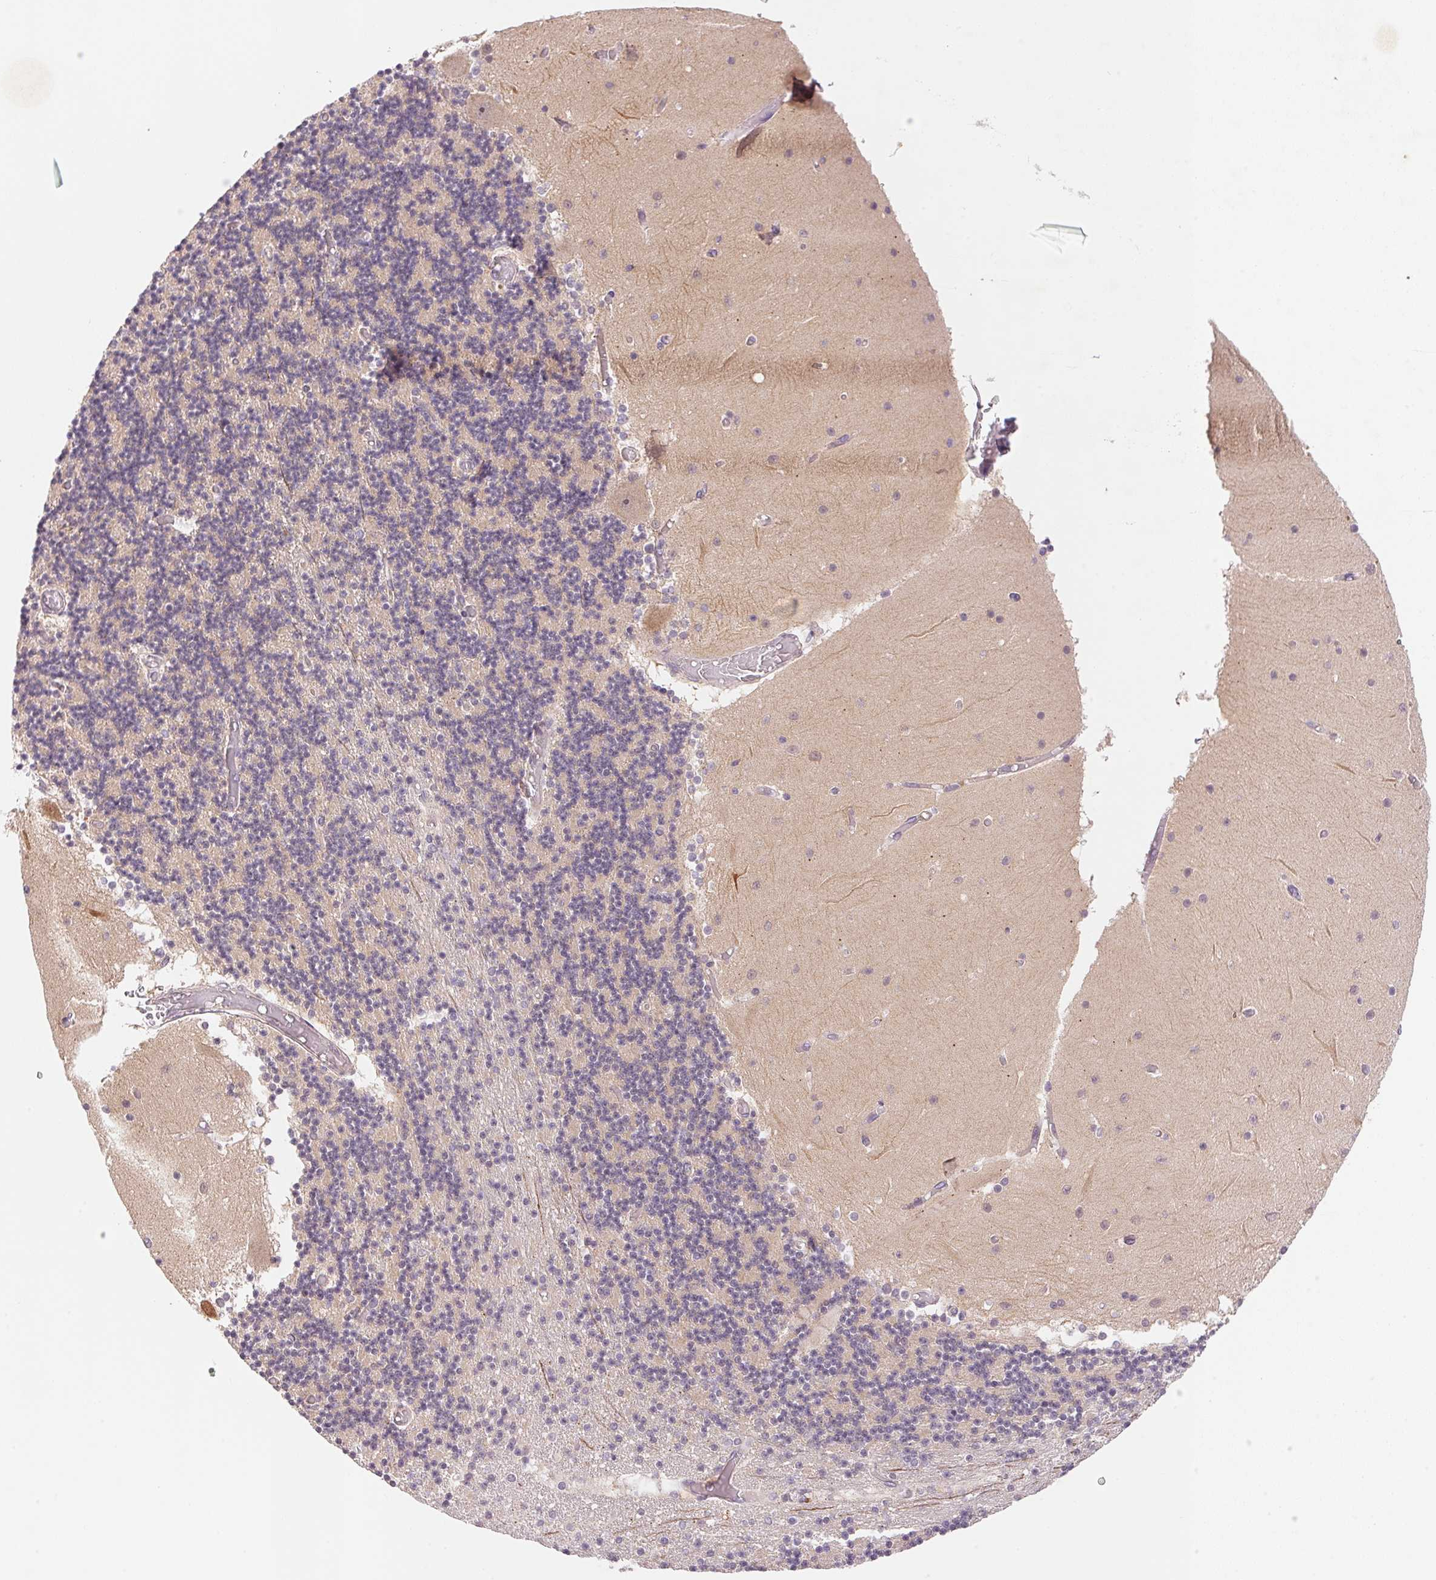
{"staining": {"intensity": "weak", "quantity": "<25%", "location": "cytoplasmic/membranous"}, "tissue": "cerebellum", "cell_type": "Cells in granular layer", "image_type": "normal", "snomed": [{"axis": "morphology", "description": "Normal tissue, NOS"}, {"axis": "topography", "description": "Cerebellum"}], "caption": "There is no significant positivity in cells in granular layer of cerebellum. Brightfield microscopy of IHC stained with DAB (3,3'-diaminobenzidine) (brown) and hematoxylin (blue), captured at high magnification.", "gene": "BNIP5", "patient": {"sex": "female", "age": 28}}